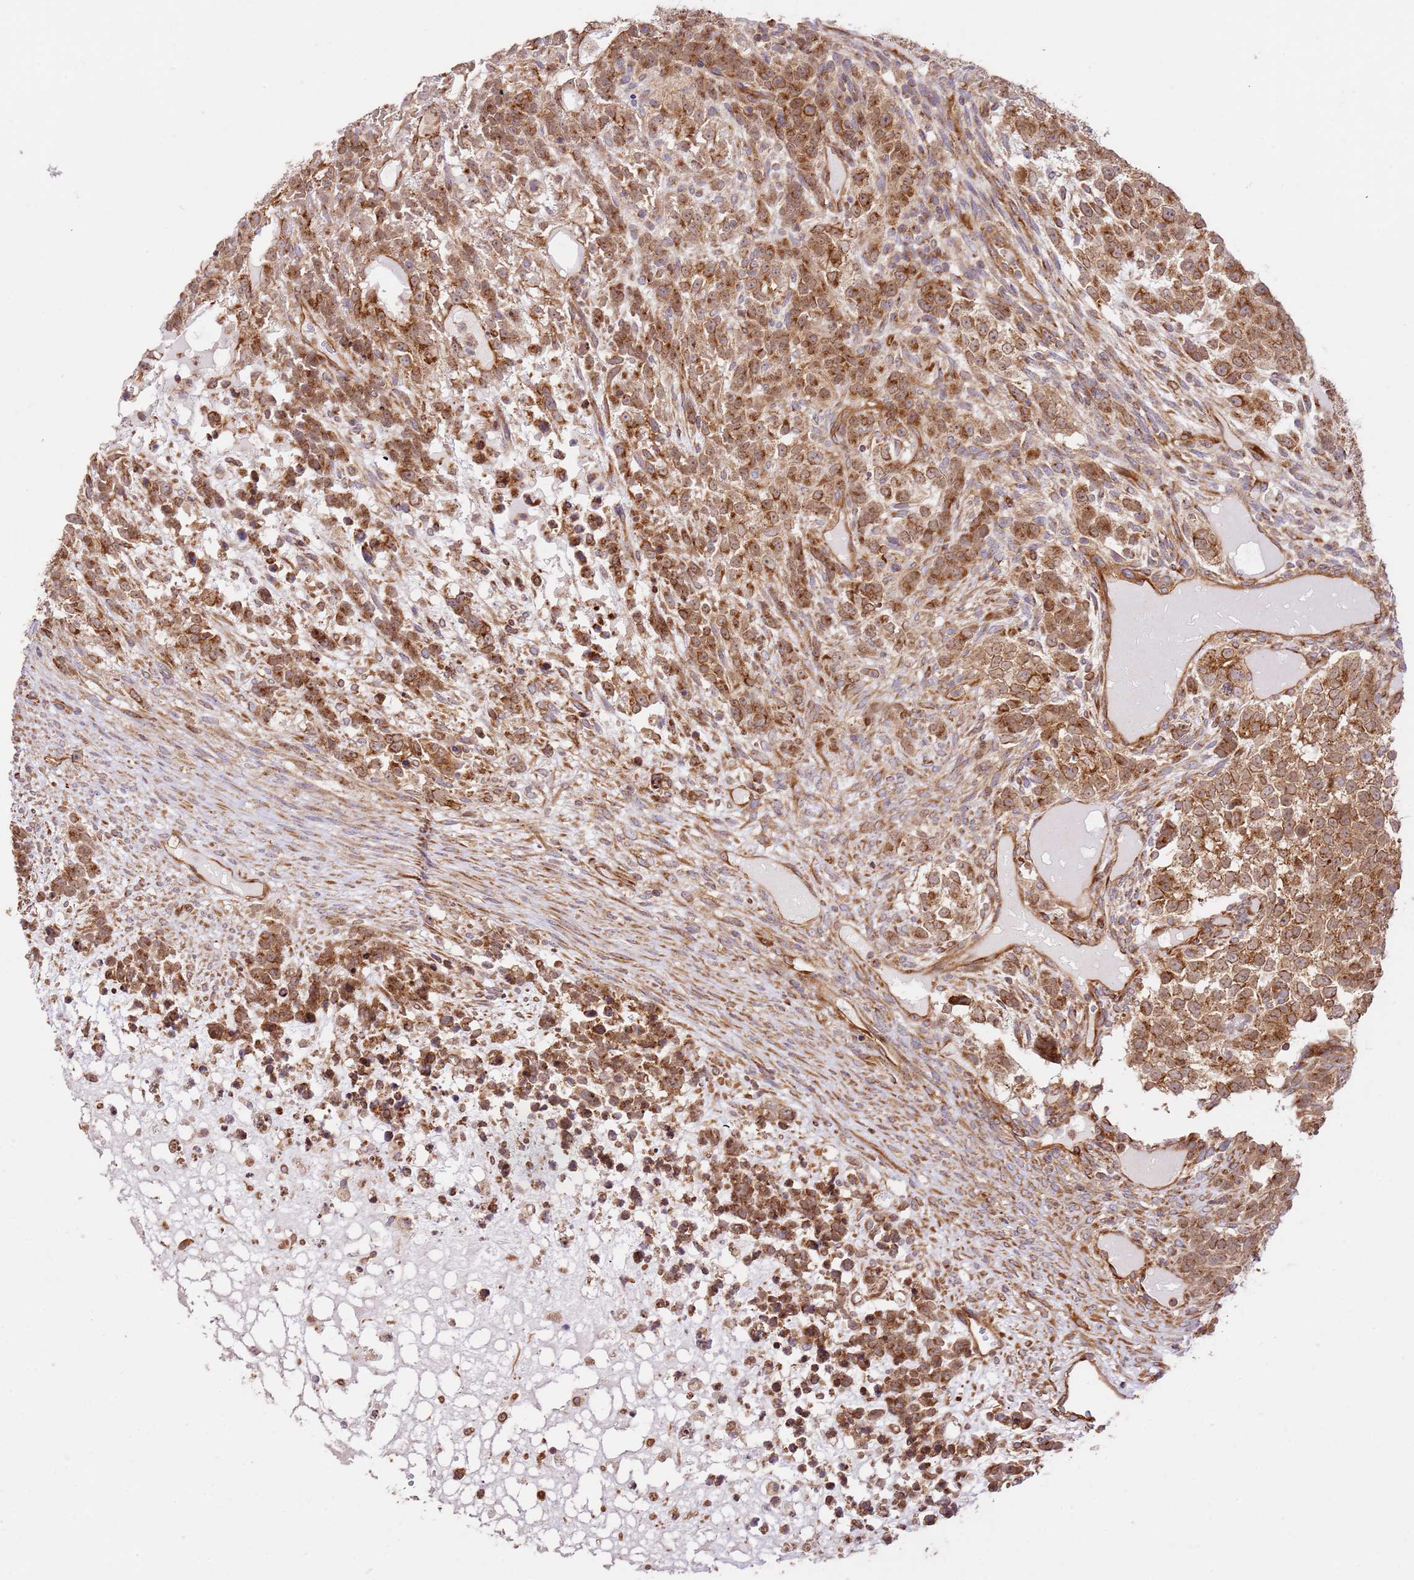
{"staining": {"intensity": "strong", "quantity": ">75%", "location": "cytoplasmic/membranous"}, "tissue": "testis cancer", "cell_type": "Tumor cells", "image_type": "cancer", "snomed": [{"axis": "morphology", "description": "Carcinoma, Embryonal, NOS"}, {"axis": "topography", "description": "Testis"}], "caption": "Strong cytoplasmic/membranous expression for a protein is seen in about >75% of tumor cells of testis embryonal carcinoma using immunohistochemistry.", "gene": "ZBTB39", "patient": {"sex": "male", "age": 23}}